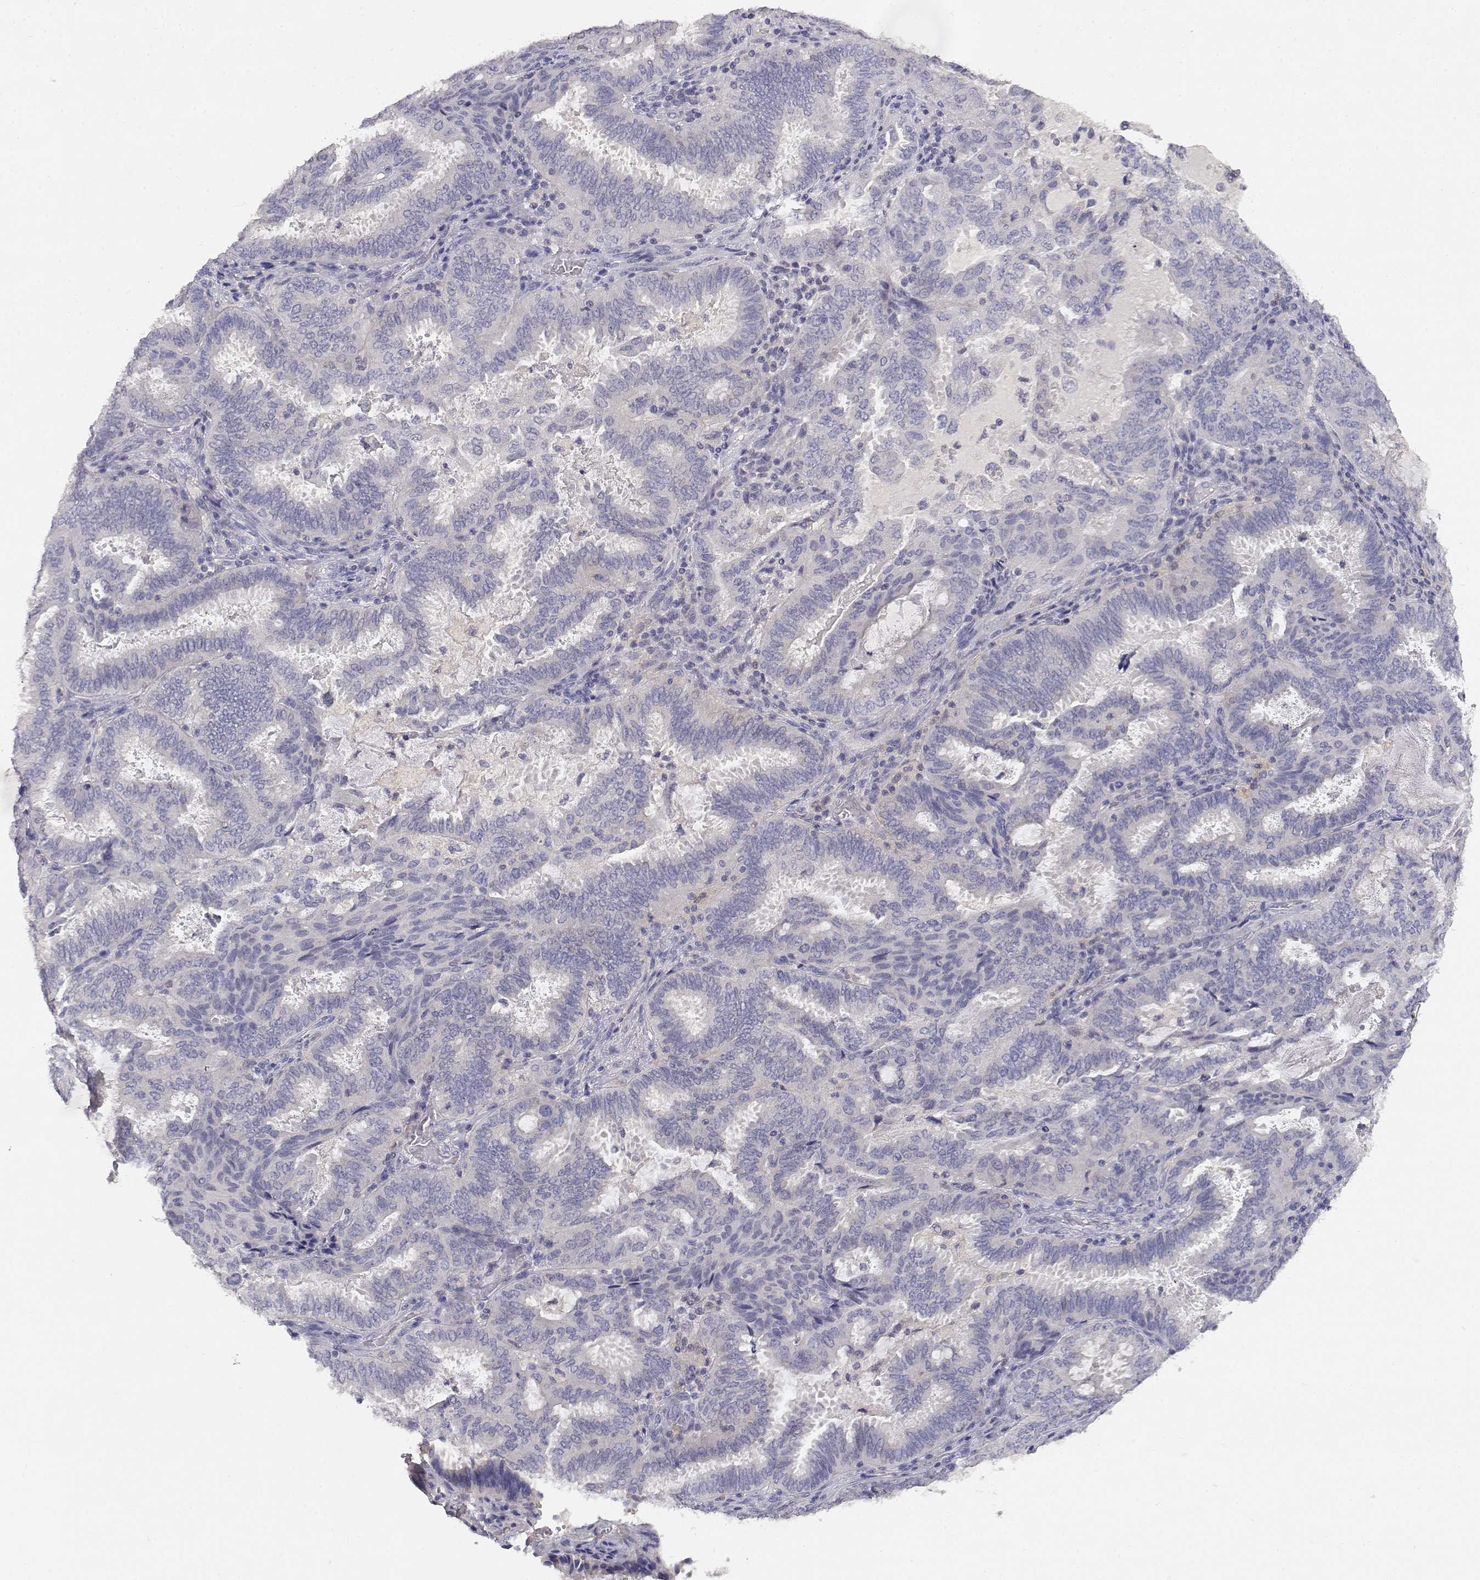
{"staining": {"intensity": "negative", "quantity": "none", "location": "none"}, "tissue": "ovarian cancer", "cell_type": "Tumor cells", "image_type": "cancer", "snomed": [{"axis": "morphology", "description": "Carcinoma, endometroid"}, {"axis": "topography", "description": "Ovary"}], "caption": "Ovarian cancer (endometroid carcinoma) was stained to show a protein in brown. There is no significant positivity in tumor cells. (DAB IHC, high magnification).", "gene": "ADA", "patient": {"sex": "female", "age": 41}}